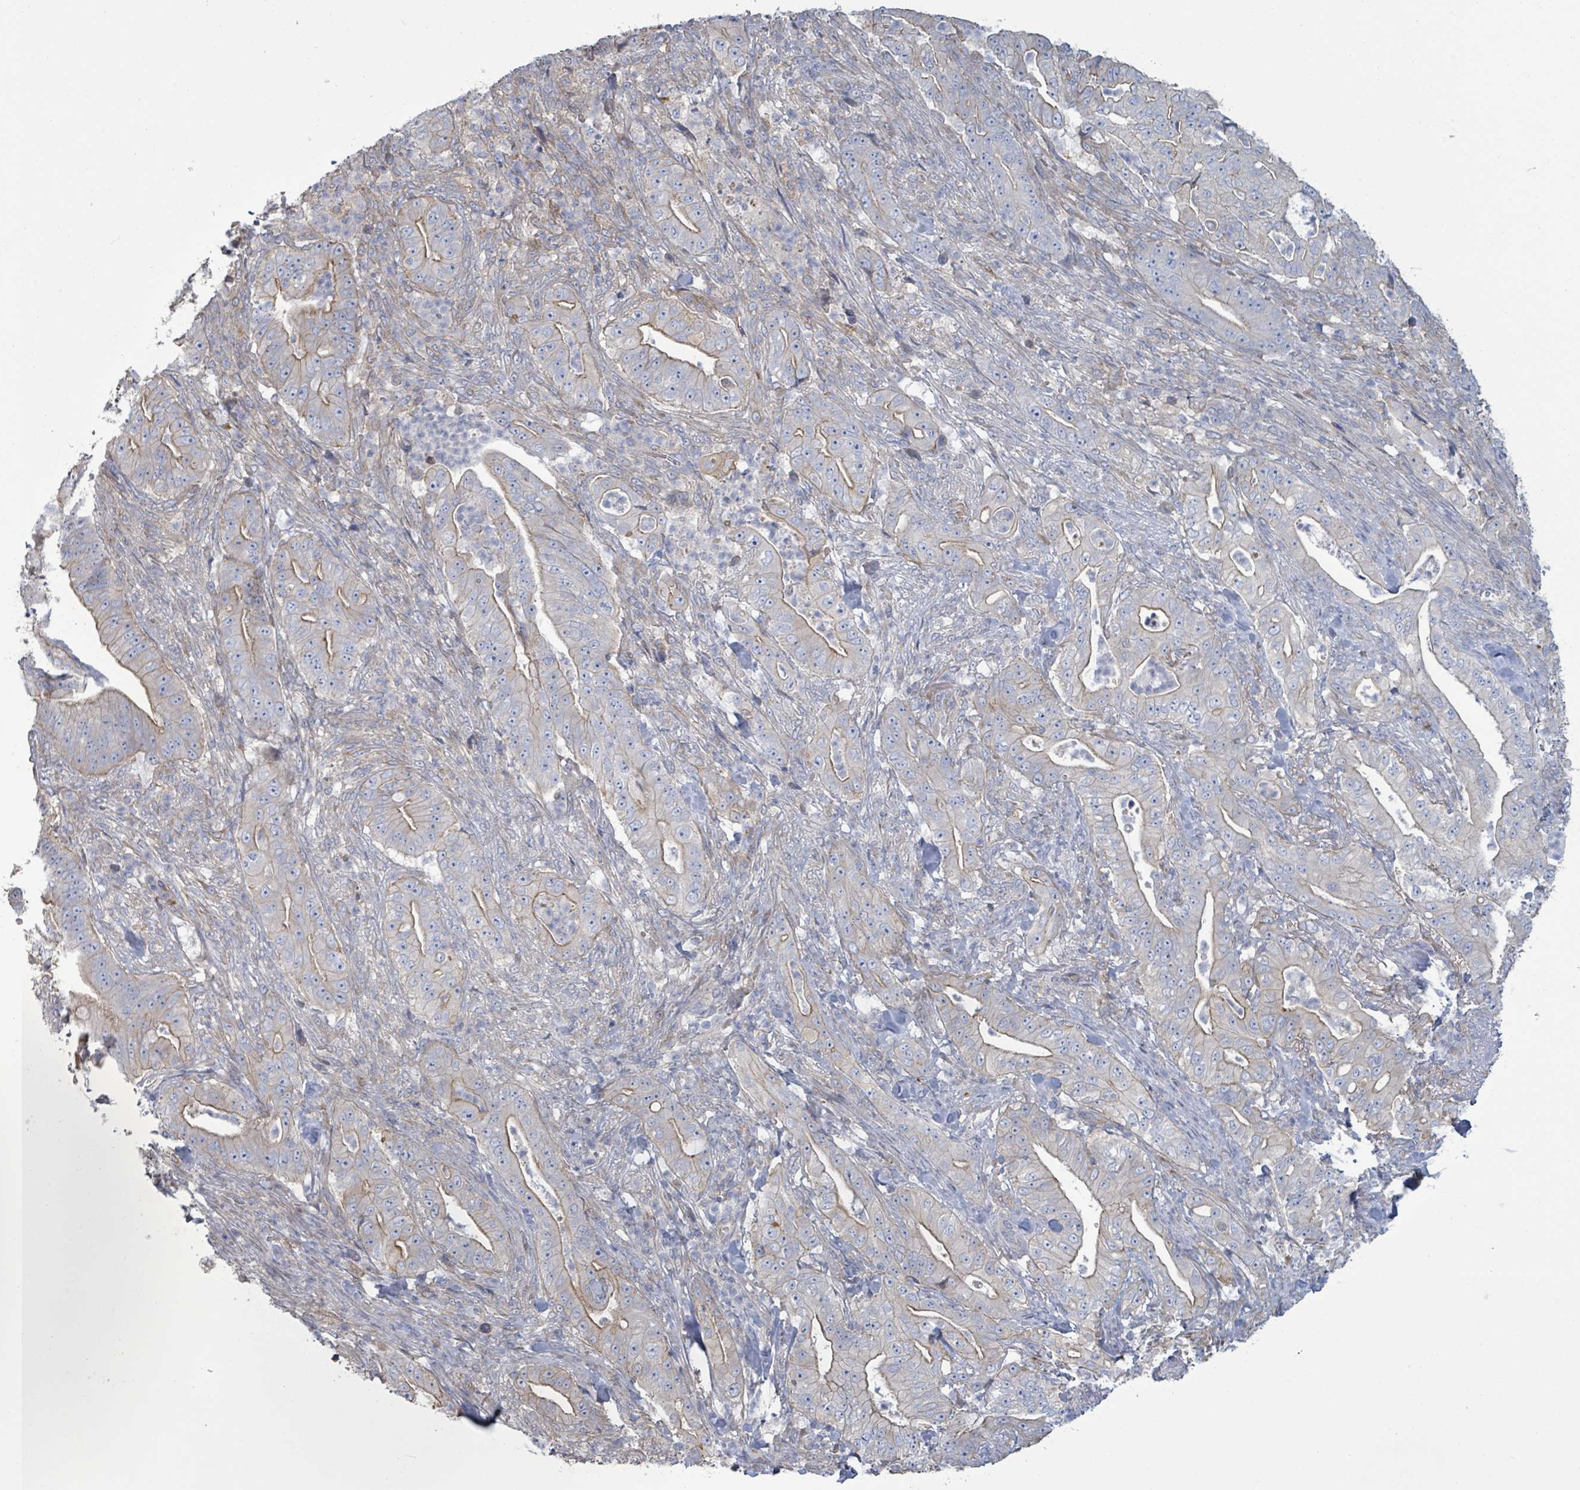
{"staining": {"intensity": "weak", "quantity": "<25%", "location": "cytoplasmic/membranous"}, "tissue": "pancreatic cancer", "cell_type": "Tumor cells", "image_type": "cancer", "snomed": [{"axis": "morphology", "description": "Adenocarcinoma, NOS"}, {"axis": "topography", "description": "Pancreas"}], "caption": "The image shows no staining of tumor cells in adenocarcinoma (pancreatic). (DAB immunohistochemistry, high magnification).", "gene": "COL13A1", "patient": {"sex": "male", "age": 71}}